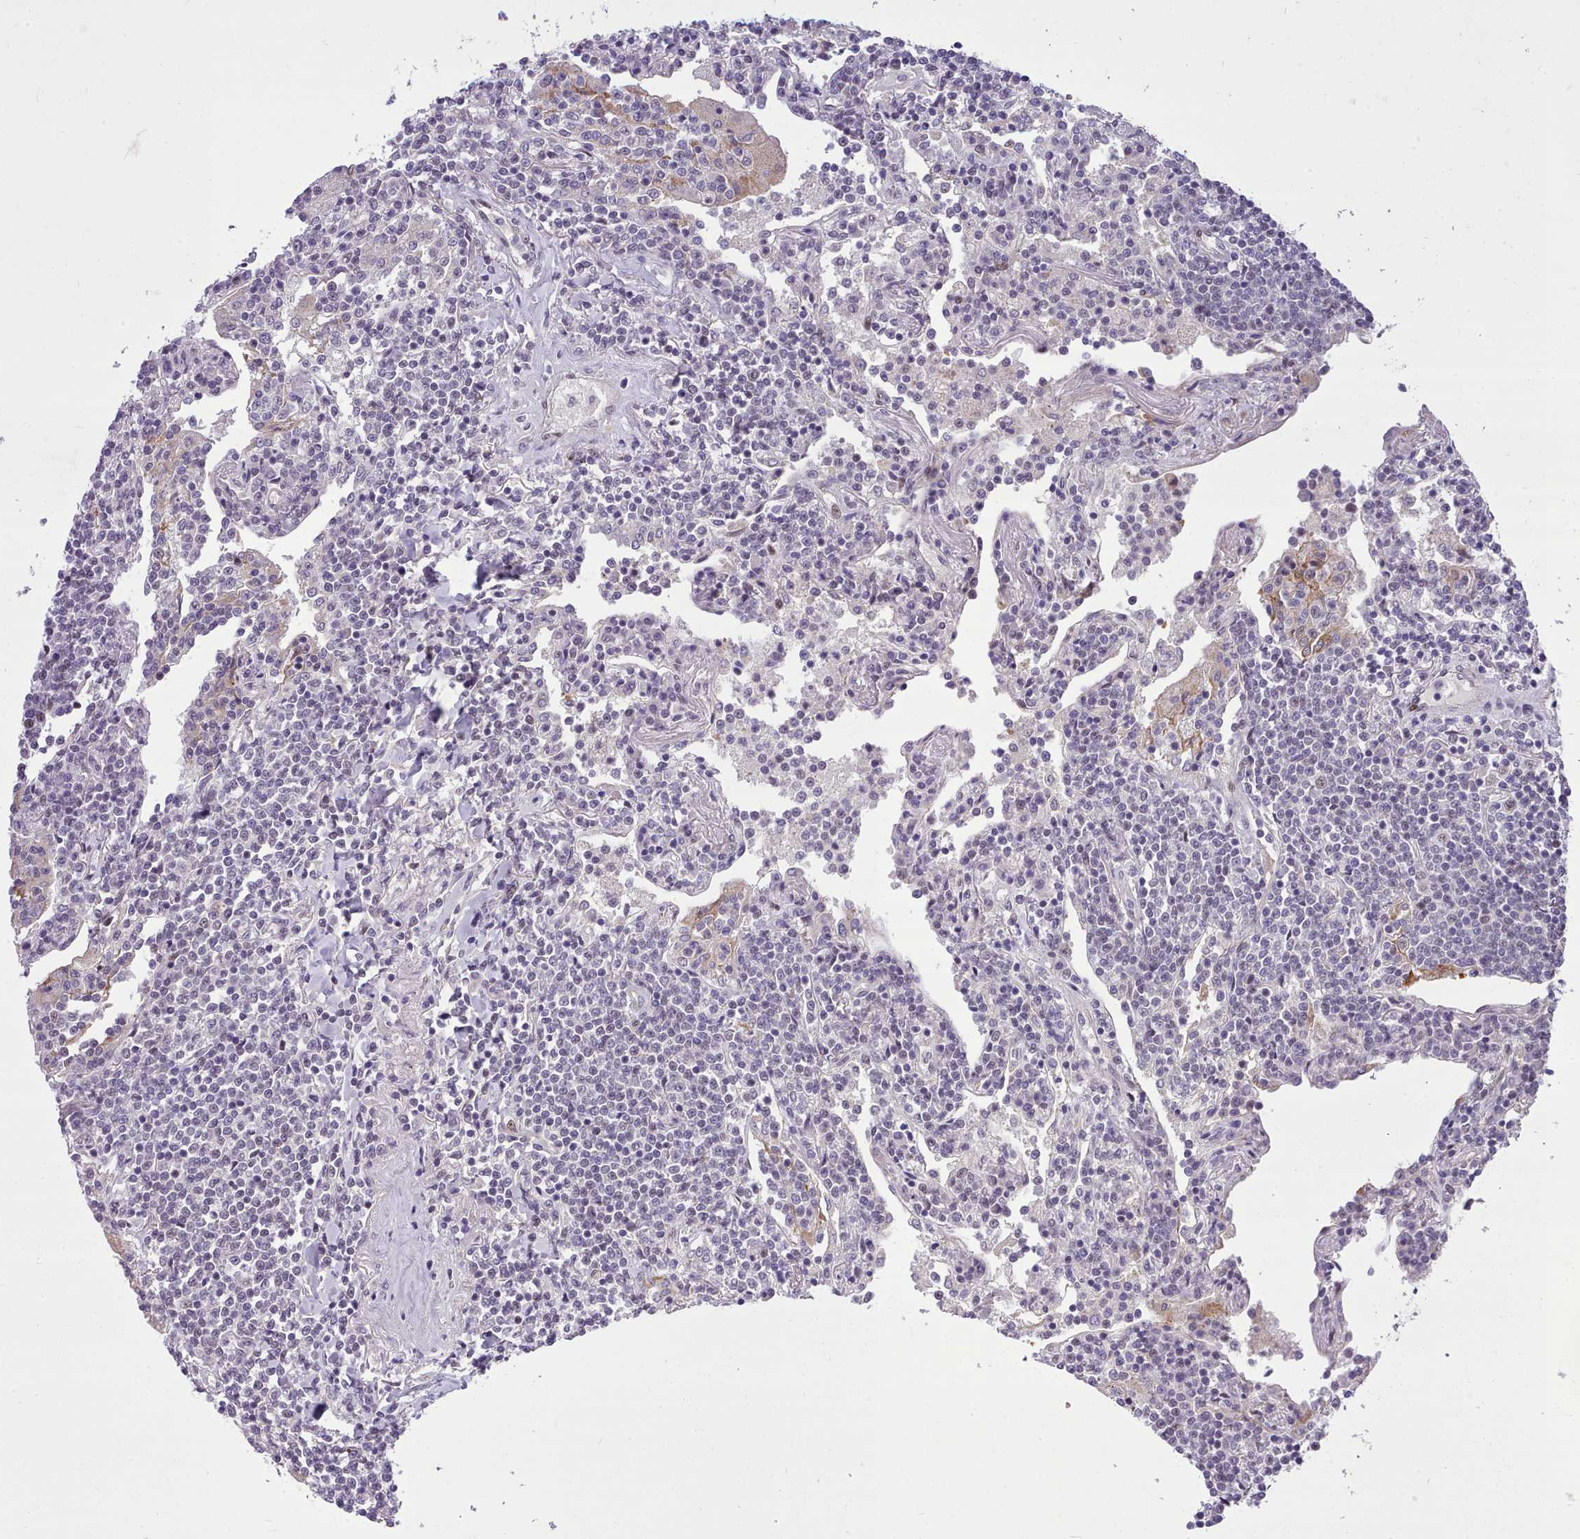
{"staining": {"intensity": "negative", "quantity": "none", "location": "none"}, "tissue": "lymphoma", "cell_type": "Tumor cells", "image_type": "cancer", "snomed": [{"axis": "morphology", "description": "Malignant lymphoma, non-Hodgkin's type, Low grade"}, {"axis": "topography", "description": "Lung"}], "caption": "Immunohistochemical staining of lymphoma displays no significant expression in tumor cells.", "gene": "HOXB7", "patient": {"sex": "female", "age": 71}}